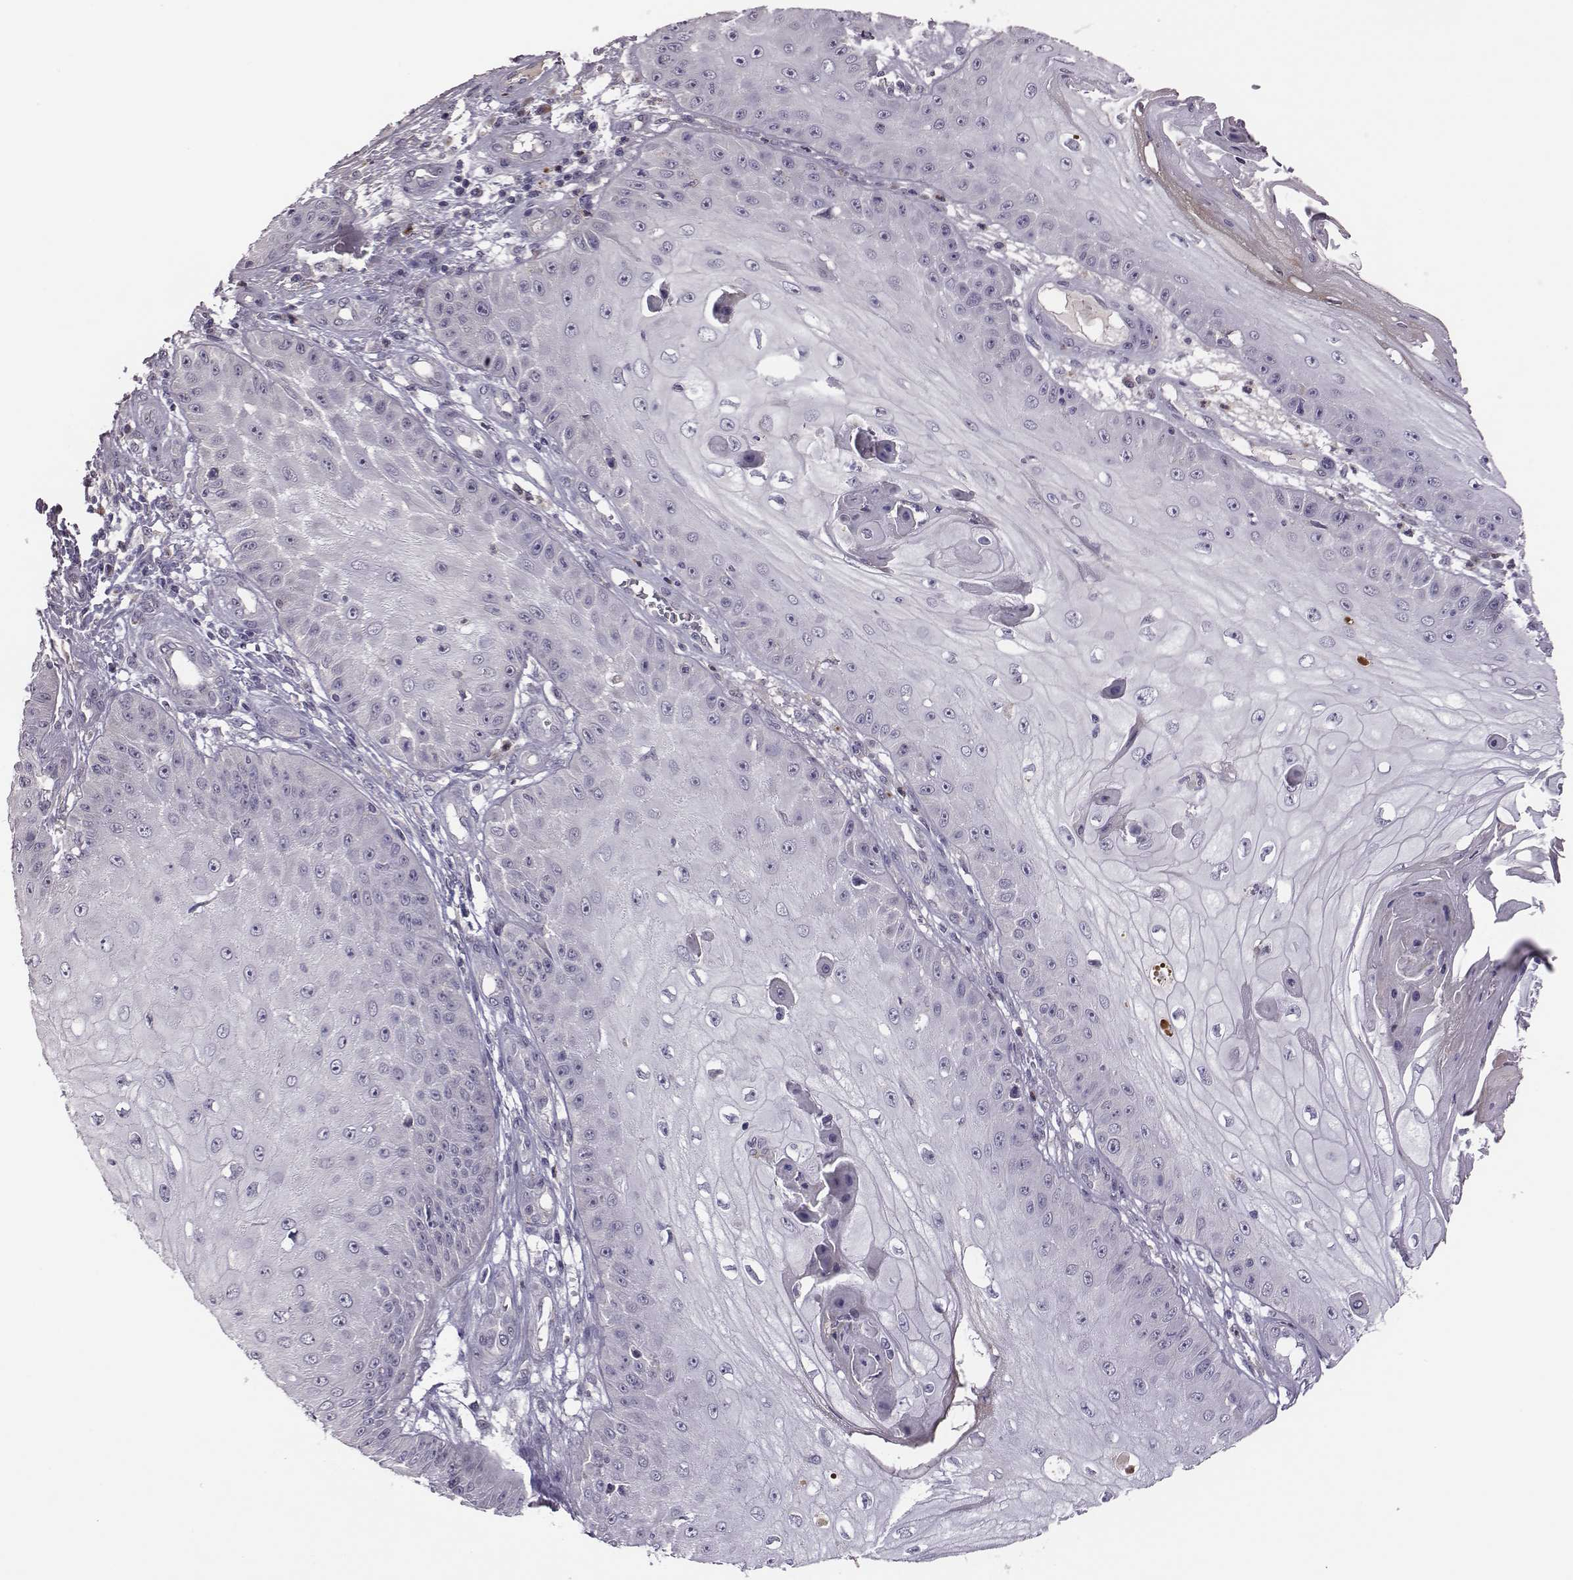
{"staining": {"intensity": "negative", "quantity": "none", "location": "none"}, "tissue": "skin cancer", "cell_type": "Tumor cells", "image_type": "cancer", "snomed": [{"axis": "morphology", "description": "Squamous cell carcinoma, NOS"}, {"axis": "topography", "description": "Skin"}], "caption": "This image is of squamous cell carcinoma (skin) stained with IHC to label a protein in brown with the nuclei are counter-stained blue. There is no staining in tumor cells.", "gene": "KMO", "patient": {"sex": "male", "age": 70}}